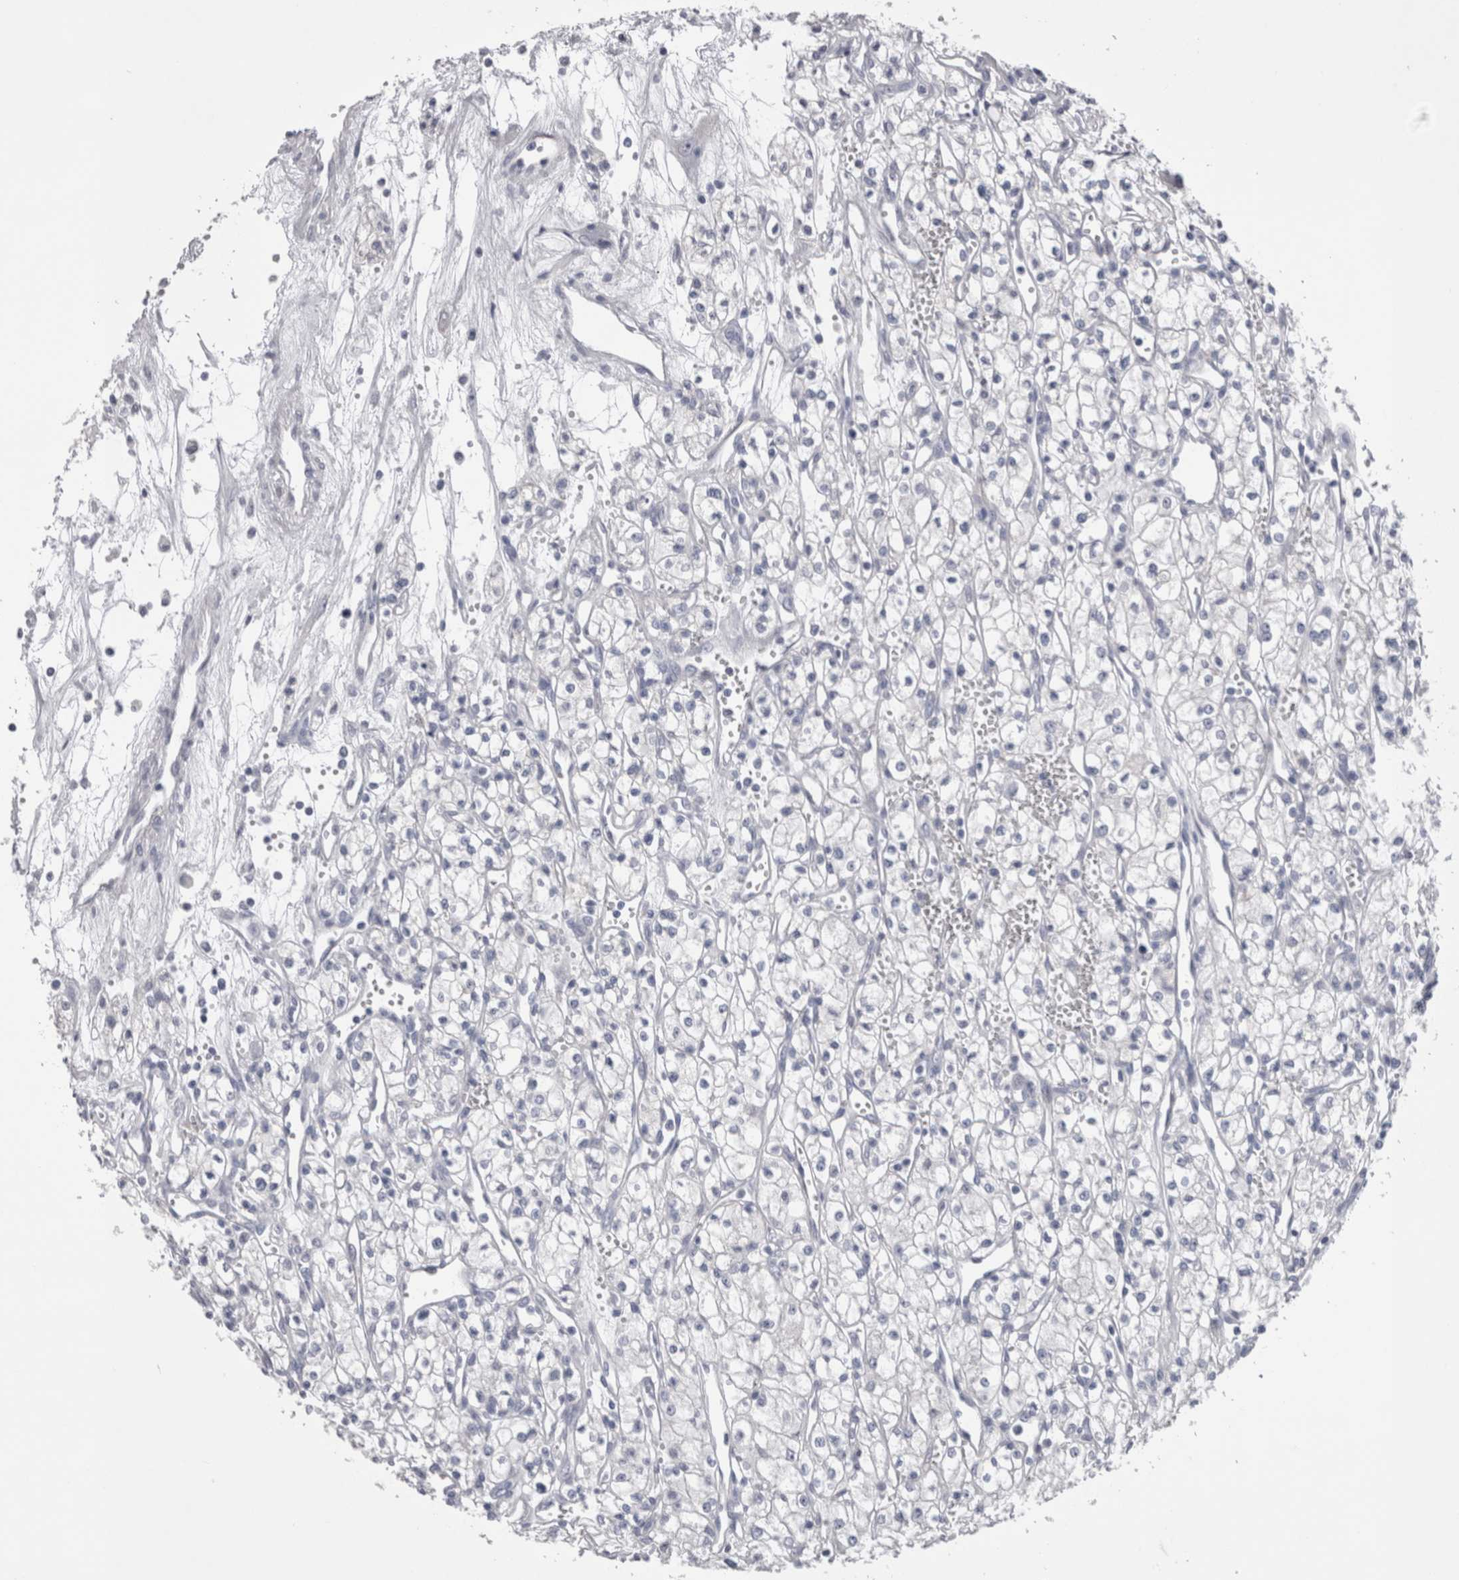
{"staining": {"intensity": "negative", "quantity": "none", "location": "none"}, "tissue": "renal cancer", "cell_type": "Tumor cells", "image_type": "cancer", "snomed": [{"axis": "morphology", "description": "Adenocarcinoma, NOS"}, {"axis": "topography", "description": "Kidney"}], "caption": "A micrograph of human renal adenocarcinoma is negative for staining in tumor cells.", "gene": "PWP2", "patient": {"sex": "male", "age": 59}}